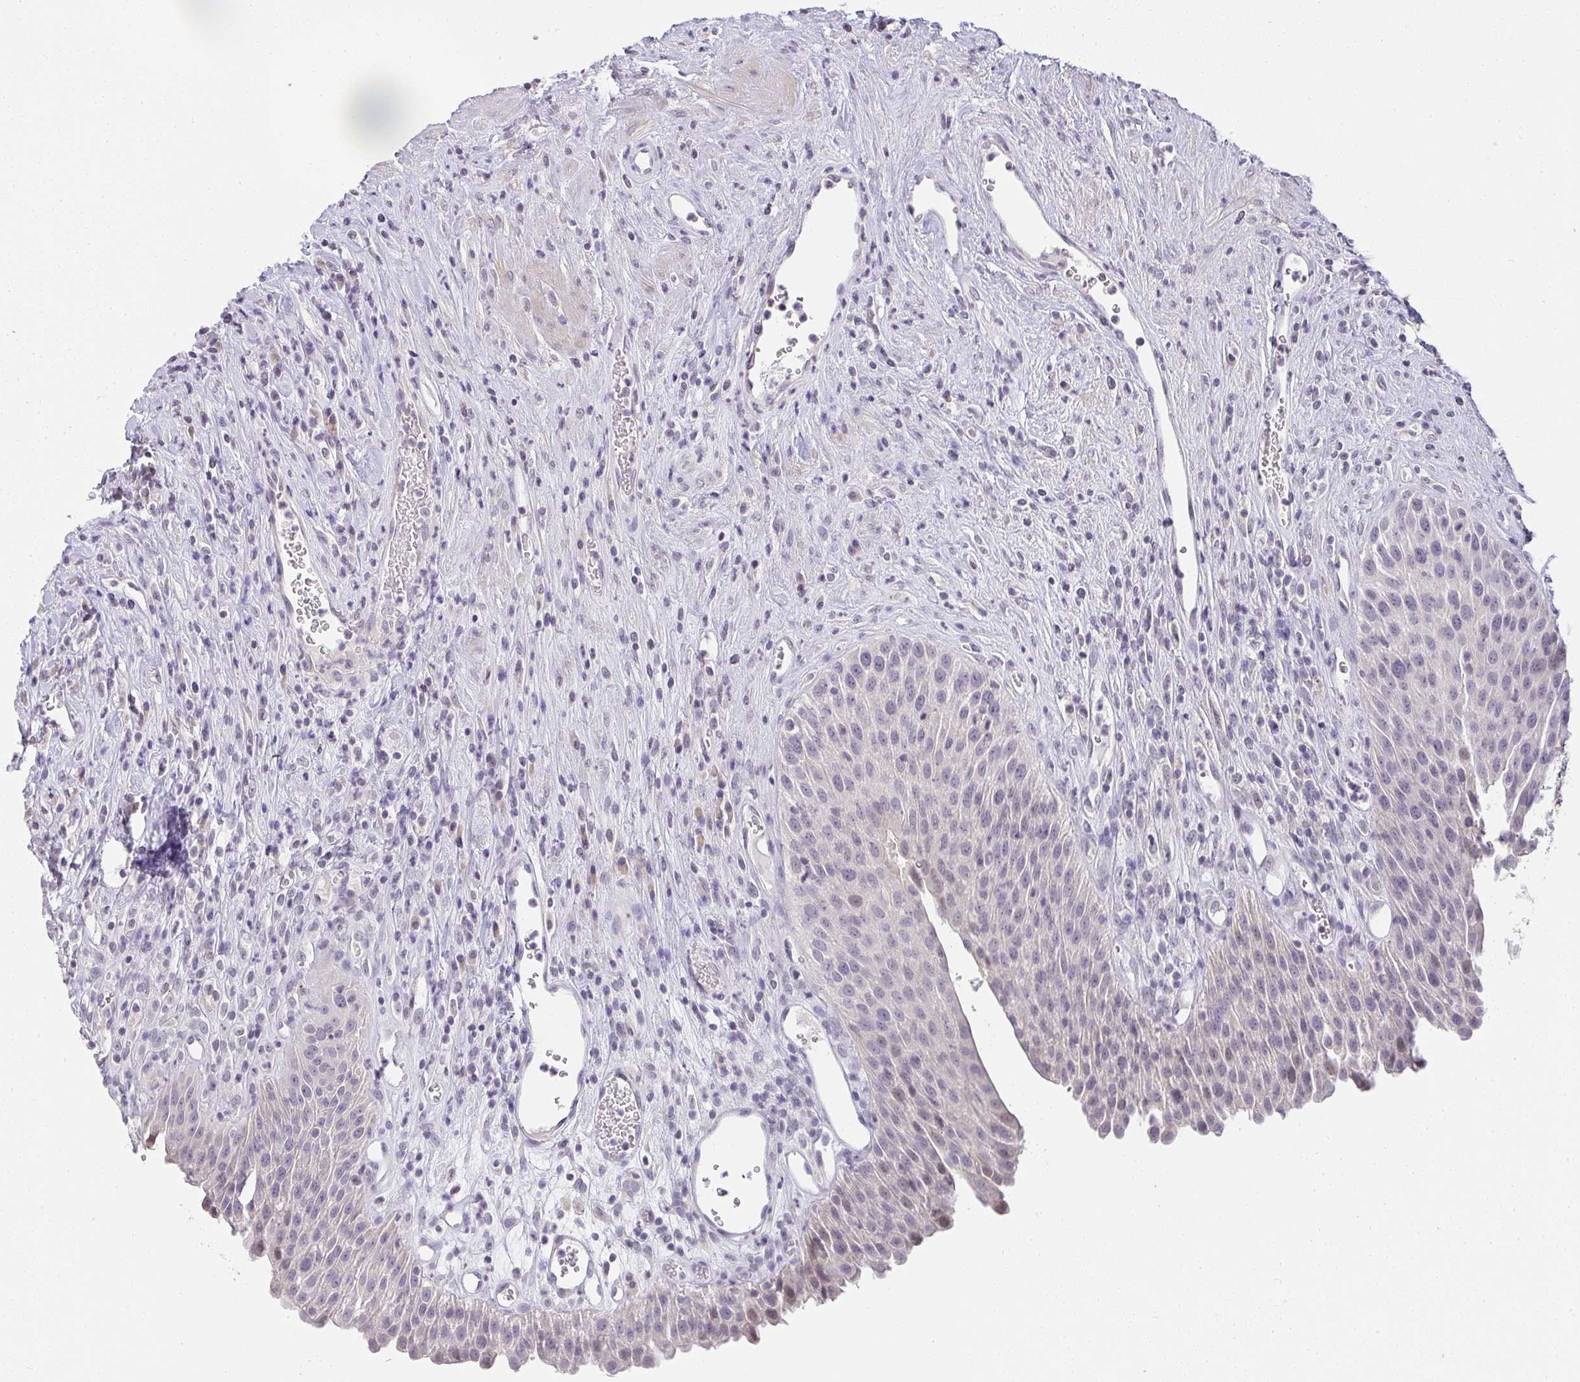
{"staining": {"intensity": "negative", "quantity": "none", "location": "none"}, "tissue": "urinary bladder", "cell_type": "Urothelial cells", "image_type": "normal", "snomed": [{"axis": "morphology", "description": "Normal tissue, NOS"}, {"axis": "topography", "description": "Urinary bladder"}], "caption": "This is an immunohistochemistry (IHC) histopathology image of unremarkable urinary bladder. There is no staining in urothelial cells.", "gene": "CACNA1S", "patient": {"sex": "female", "age": 56}}